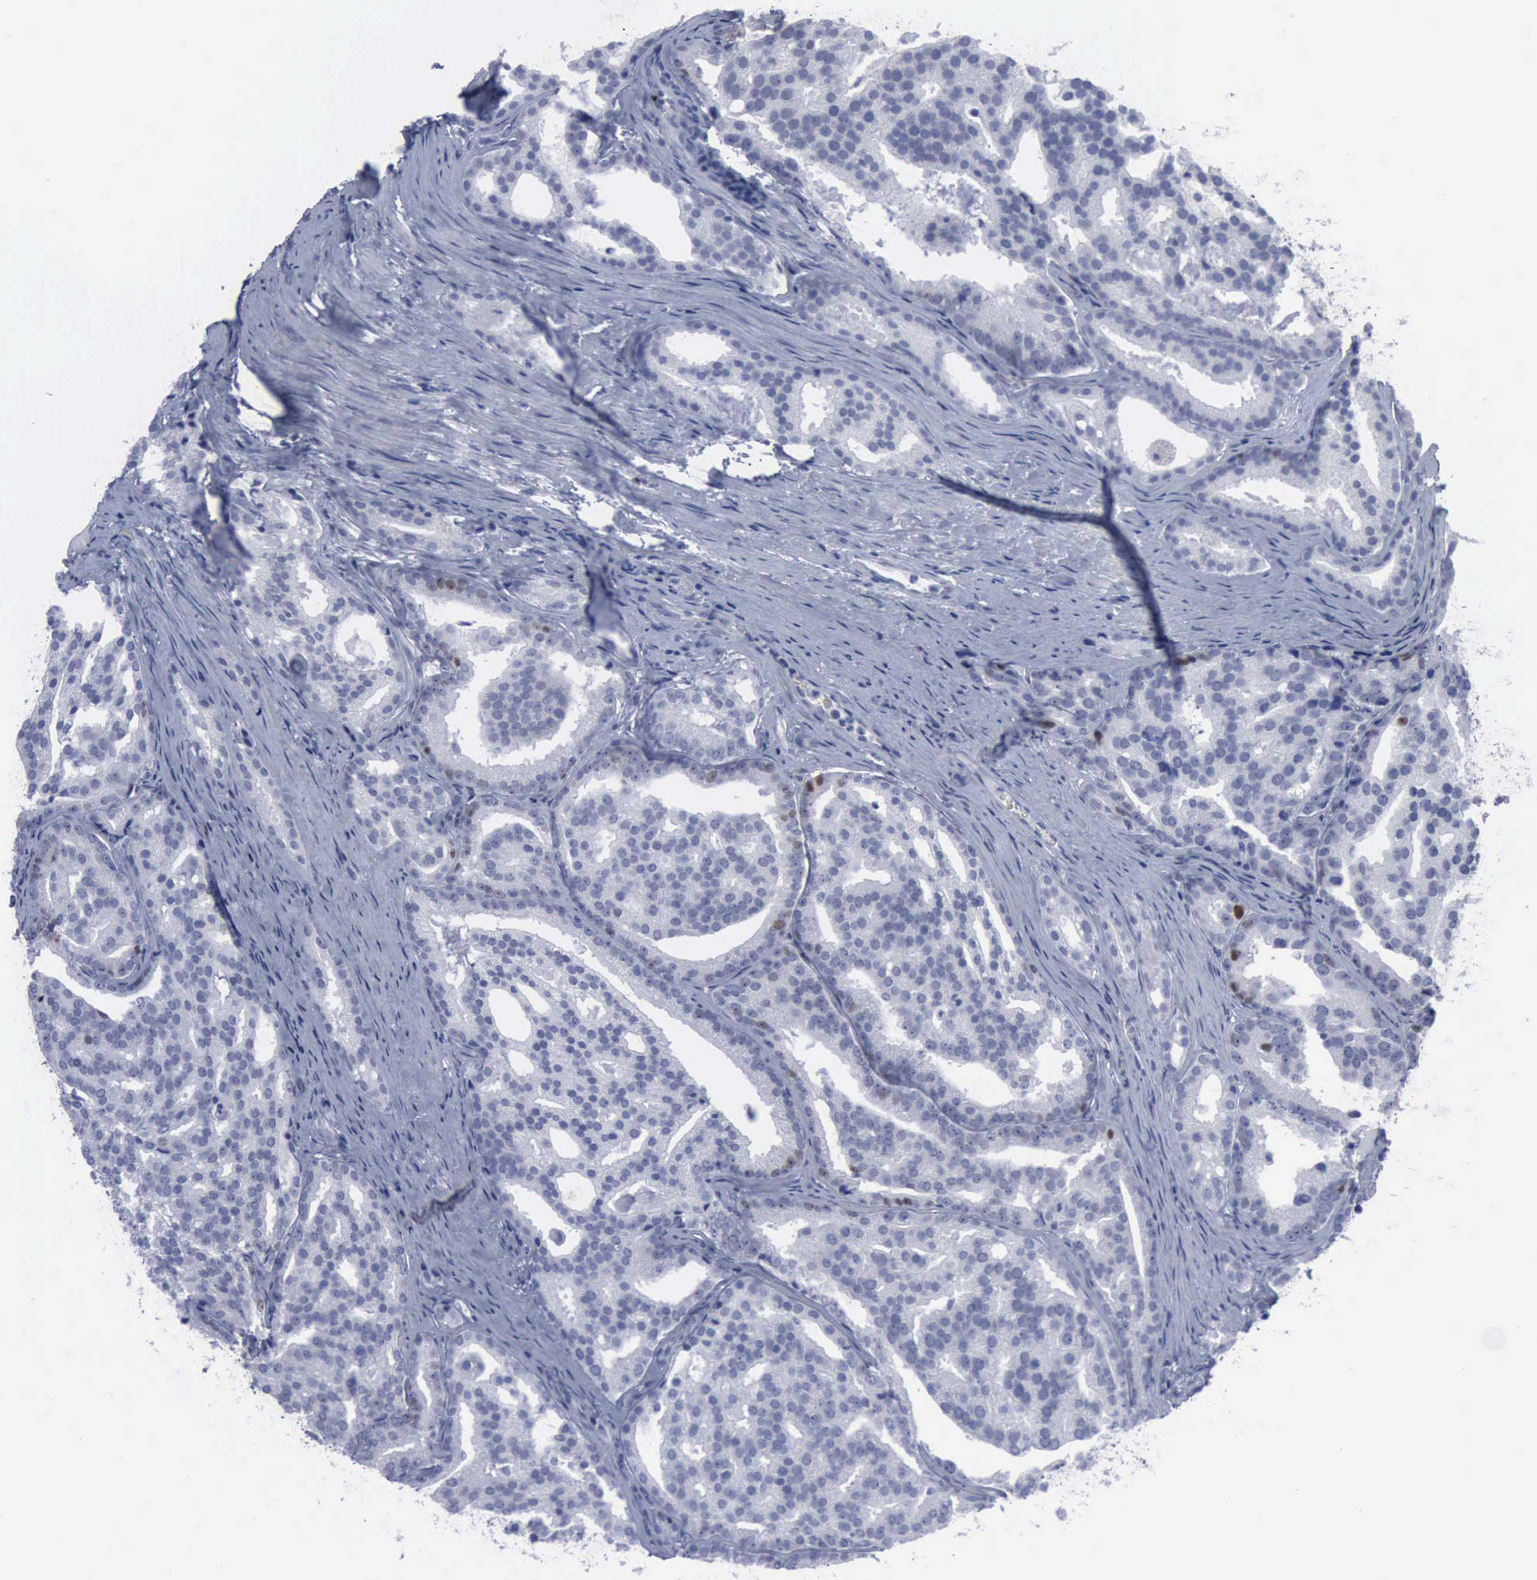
{"staining": {"intensity": "weak", "quantity": "<25%", "location": "nuclear"}, "tissue": "prostate cancer", "cell_type": "Tumor cells", "image_type": "cancer", "snomed": [{"axis": "morphology", "description": "Adenocarcinoma, High grade"}, {"axis": "topography", "description": "Prostate"}], "caption": "A histopathology image of prostate adenocarcinoma (high-grade) stained for a protein displays no brown staining in tumor cells. Nuclei are stained in blue.", "gene": "MCM5", "patient": {"sex": "male", "age": 64}}